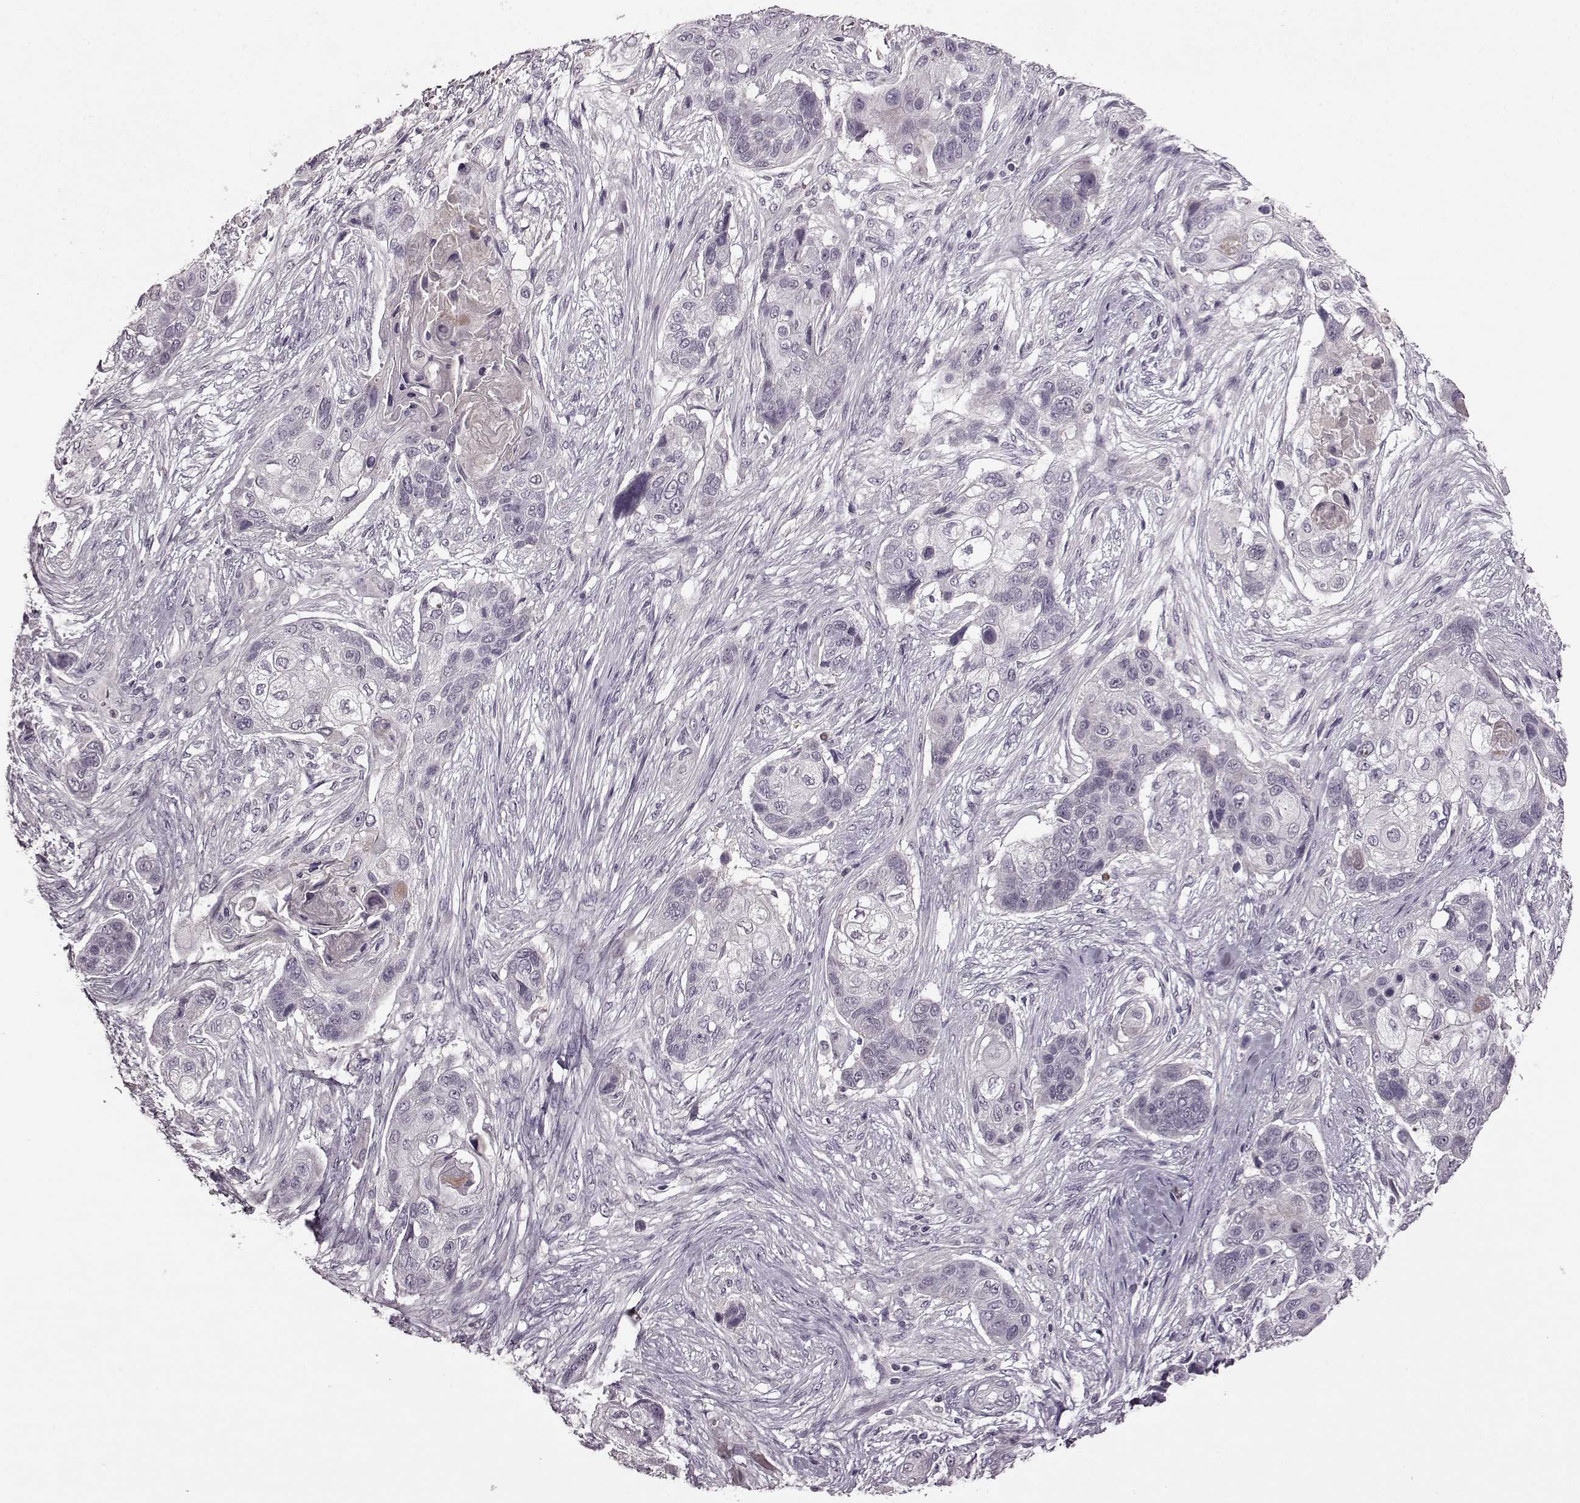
{"staining": {"intensity": "negative", "quantity": "none", "location": "none"}, "tissue": "lung cancer", "cell_type": "Tumor cells", "image_type": "cancer", "snomed": [{"axis": "morphology", "description": "Squamous cell carcinoma, NOS"}, {"axis": "topography", "description": "Lung"}], "caption": "High power microscopy photomicrograph of an immunohistochemistry photomicrograph of squamous cell carcinoma (lung), revealing no significant positivity in tumor cells.", "gene": "CNGA3", "patient": {"sex": "male", "age": 69}}